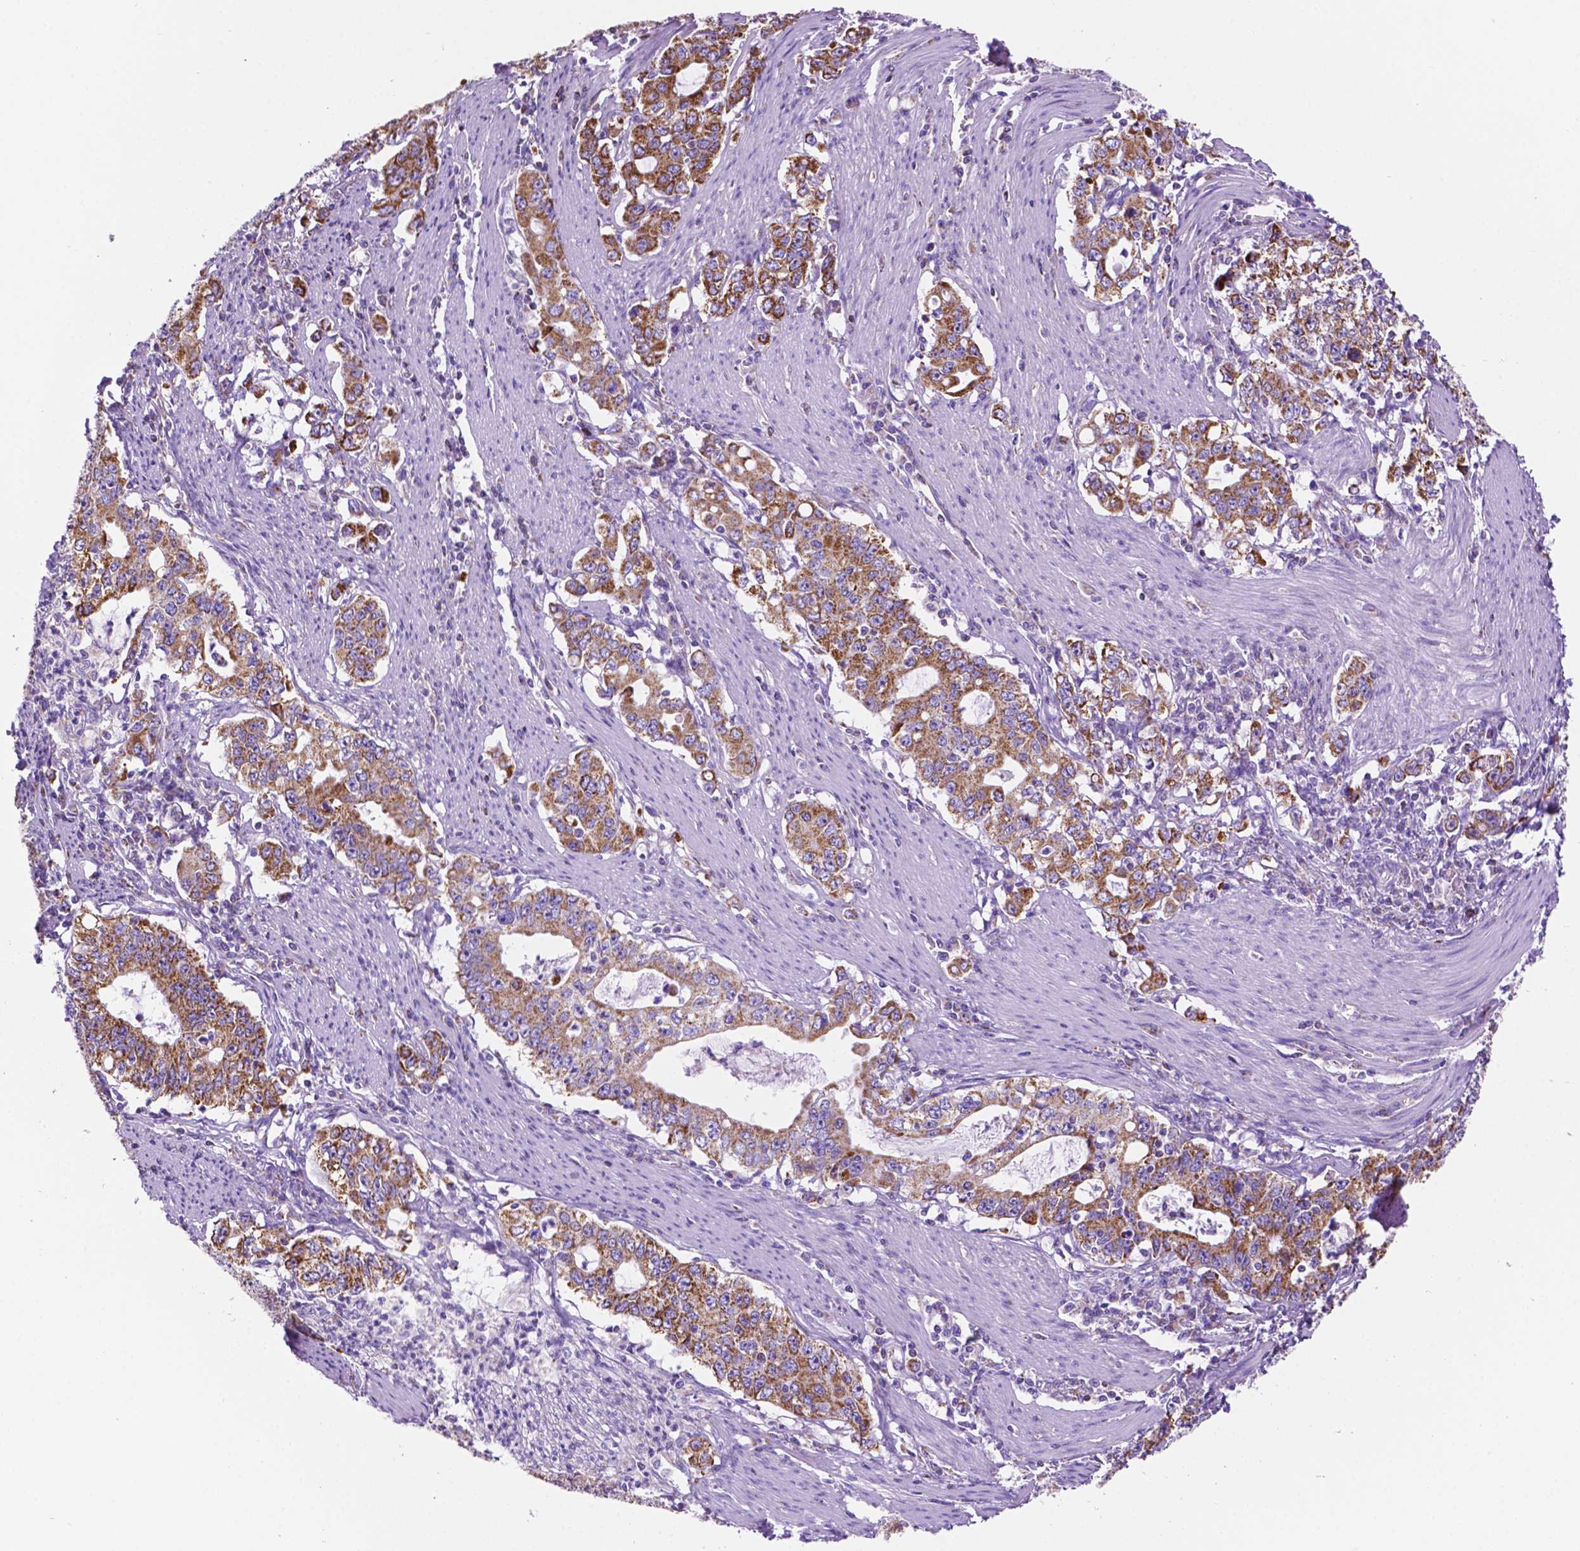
{"staining": {"intensity": "strong", "quantity": ">75%", "location": "cytoplasmic/membranous"}, "tissue": "stomach cancer", "cell_type": "Tumor cells", "image_type": "cancer", "snomed": [{"axis": "morphology", "description": "Adenocarcinoma, NOS"}, {"axis": "topography", "description": "Stomach, lower"}], "caption": "Adenocarcinoma (stomach) was stained to show a protein in brown. There is high levels of strong cytoplasmic/membranous positivity in approximately >75% of tumor cells.", "gene": "GDPD5", "patient": {"sex": "female", "age": 72}}